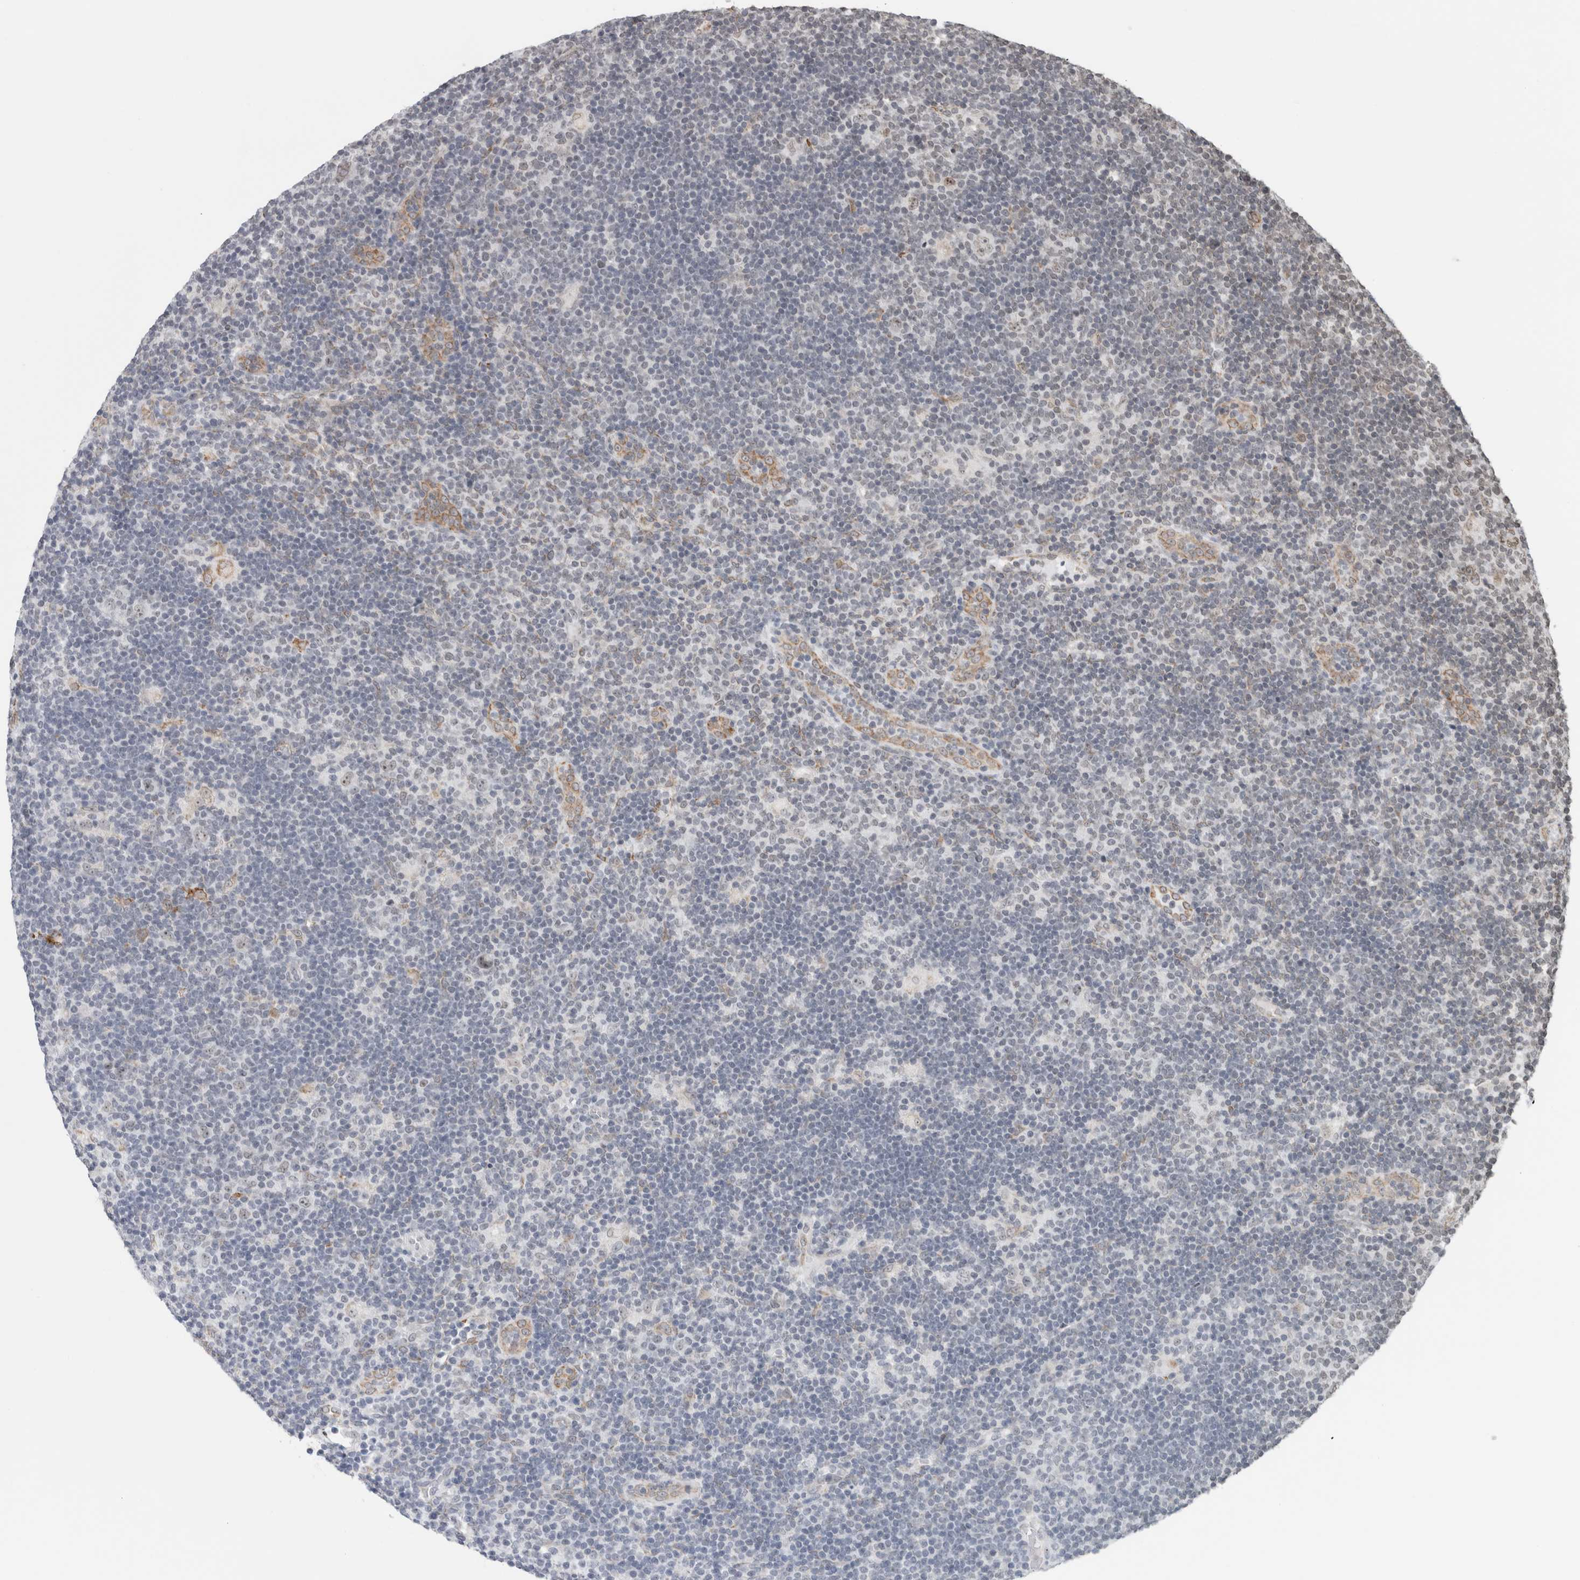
{"staining": {"intensity": "weak", "quantity": ">75%", "location": "nuclear"}, "tissue": "lymphoma", "cell_type": "Tumor cells", "image_type": "cancer", "snomed": [{"axis": "morphology", "description": "Hodgkin's disease, NOS"}, {"axis": "topography", "description": "Lymph node"}], "caption": "Protein staining of lymphoma tissue shows weak nuclear expression in about >75% of tumor cells.", "gene": "RBMX2", "patient": {"sex": "female", "age": 57}}